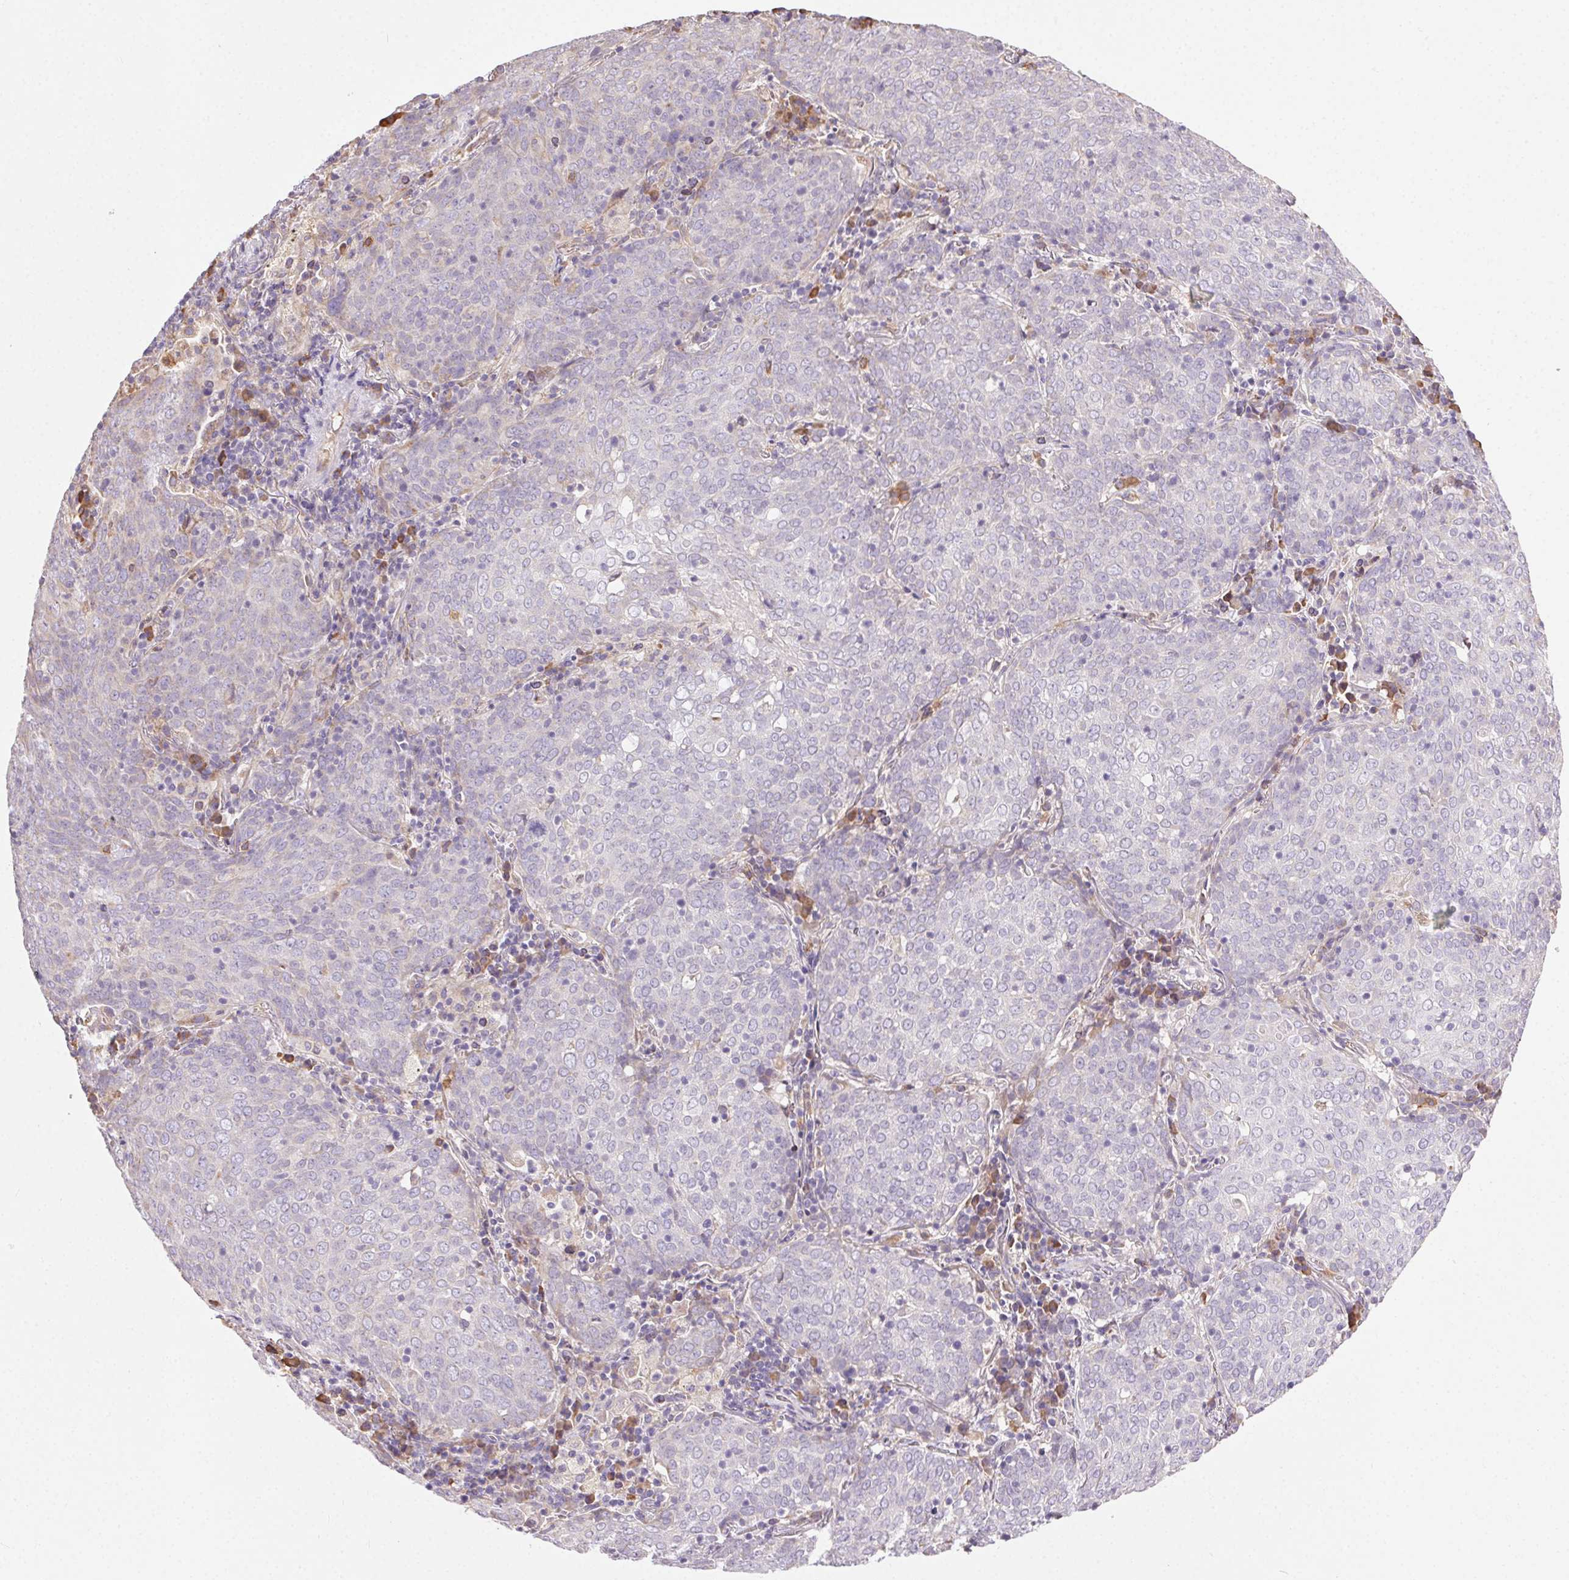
{"staining": {"intensity": "negative", "quantity": "none", "location": "none"}, "tissue": "lung cancer", "cell_type": "Tumor cells", "image_type": "cancer", "snomed": [{"axis": "morphology", "description": "Squamous cell carcinoma, NOS"}, {"axis": "topography", "description": "Lung"}], "caption": "Immunohistochemistry micrograph of human lung squamous cell carcinoma stained for a protein (brown), which shows no positivity in tumor cells.", "gene": "SNX31", "patient": {"sex": "male", "age": 82}}